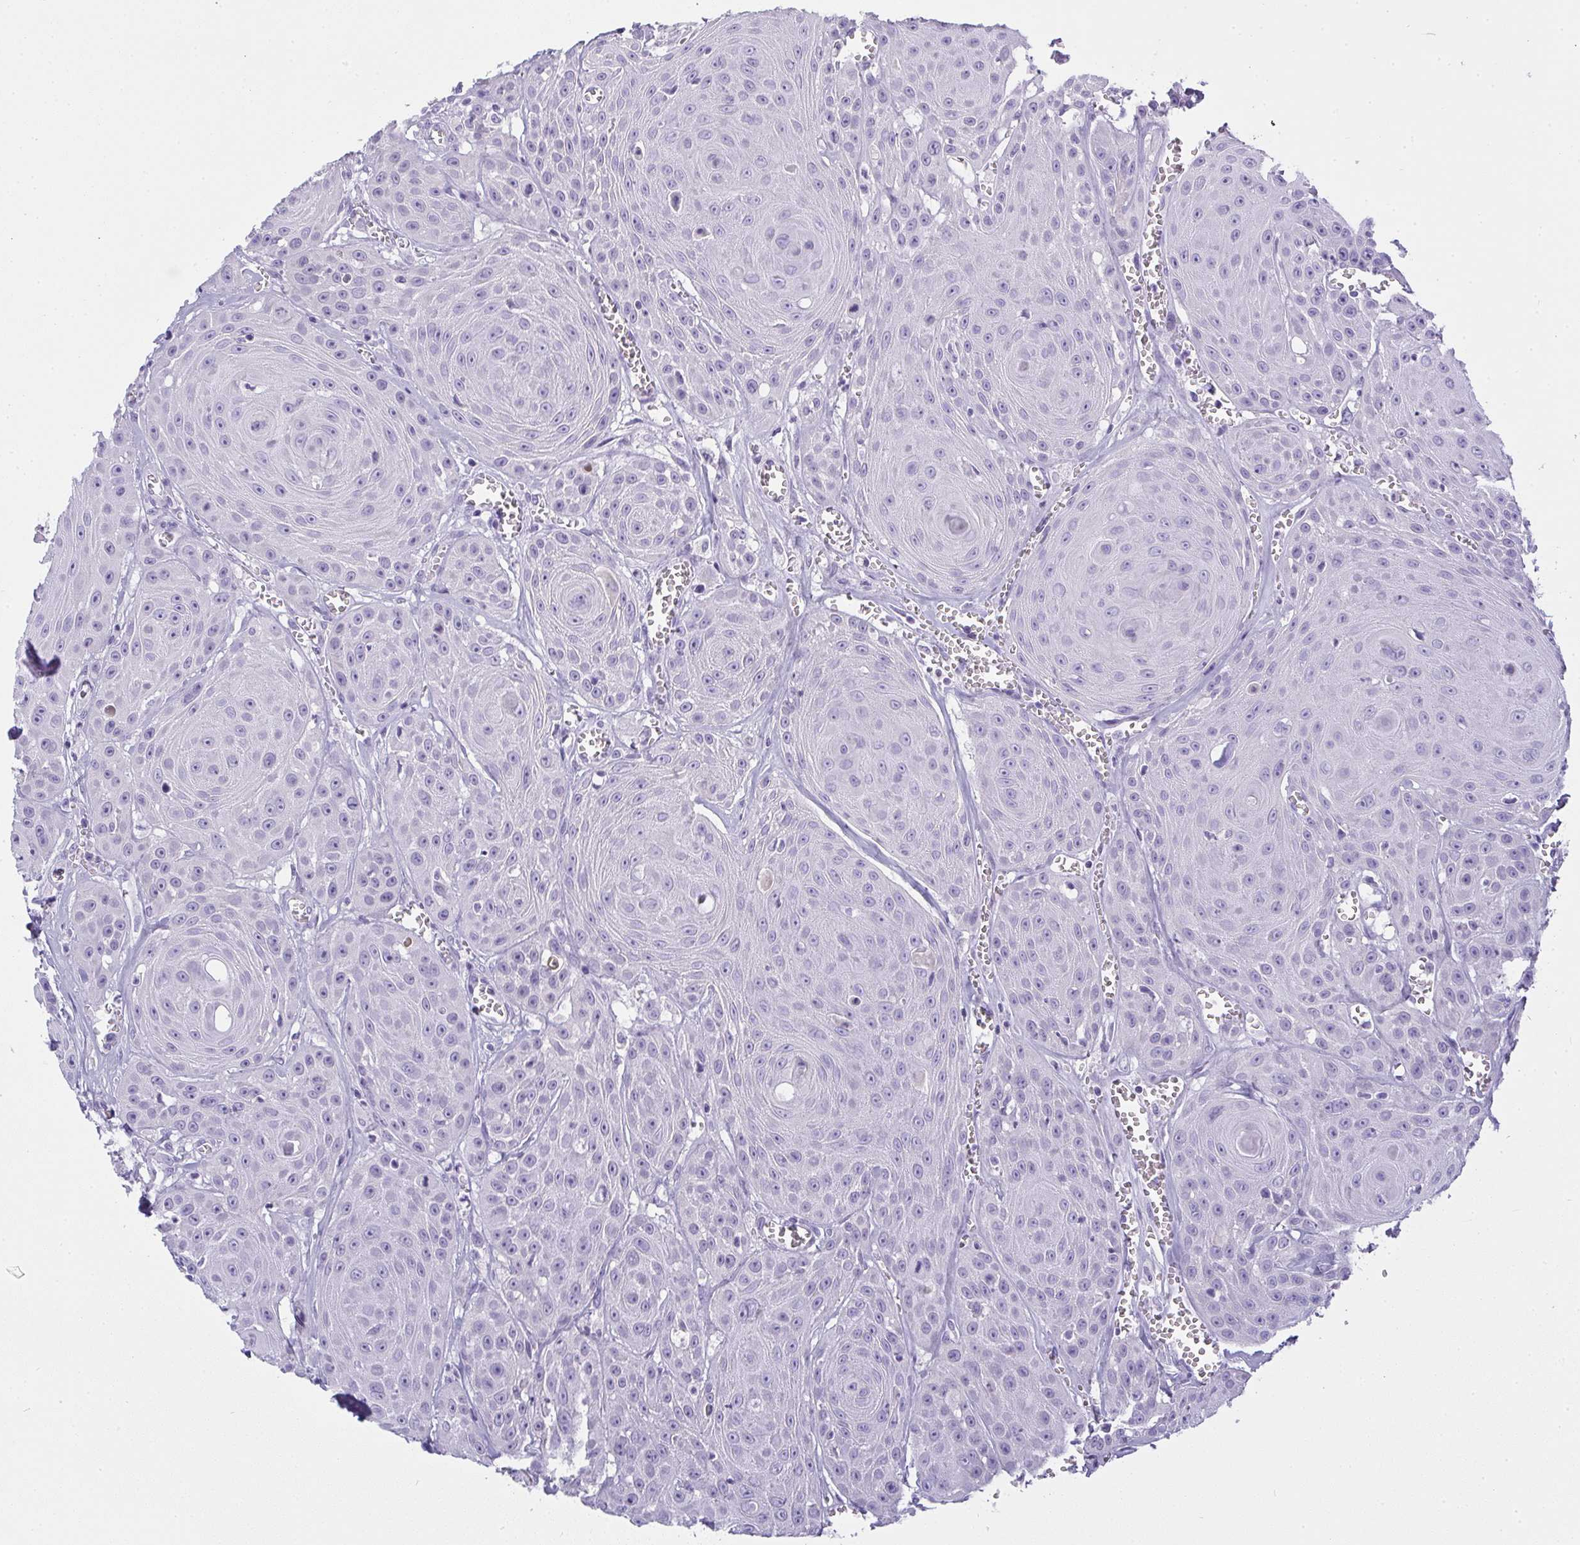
{"staining": {"intensity": "negative", "quantity": "none", "location": "none"}, "tissue": "head and neck cancer", "cell_type": "Tumor cells", "image_type": "cancer", "snomed": [{"axis": "morphology", "description": "Squamous cell carcinoma, NOS"}, {"axis": "topography", "description": "Oral tissue"}, {"axis": "topography", "description": "Head-Neck"}], "caption": "High power microscopy histopathology image of an immunohistochemistry (IHC) photomicrograph of squamous cell carcinoma (head and neck), revealing no significant positivity in tumor cells.", "gene": "GSDMB", "patient": {"sex": "male", "age": 81}}